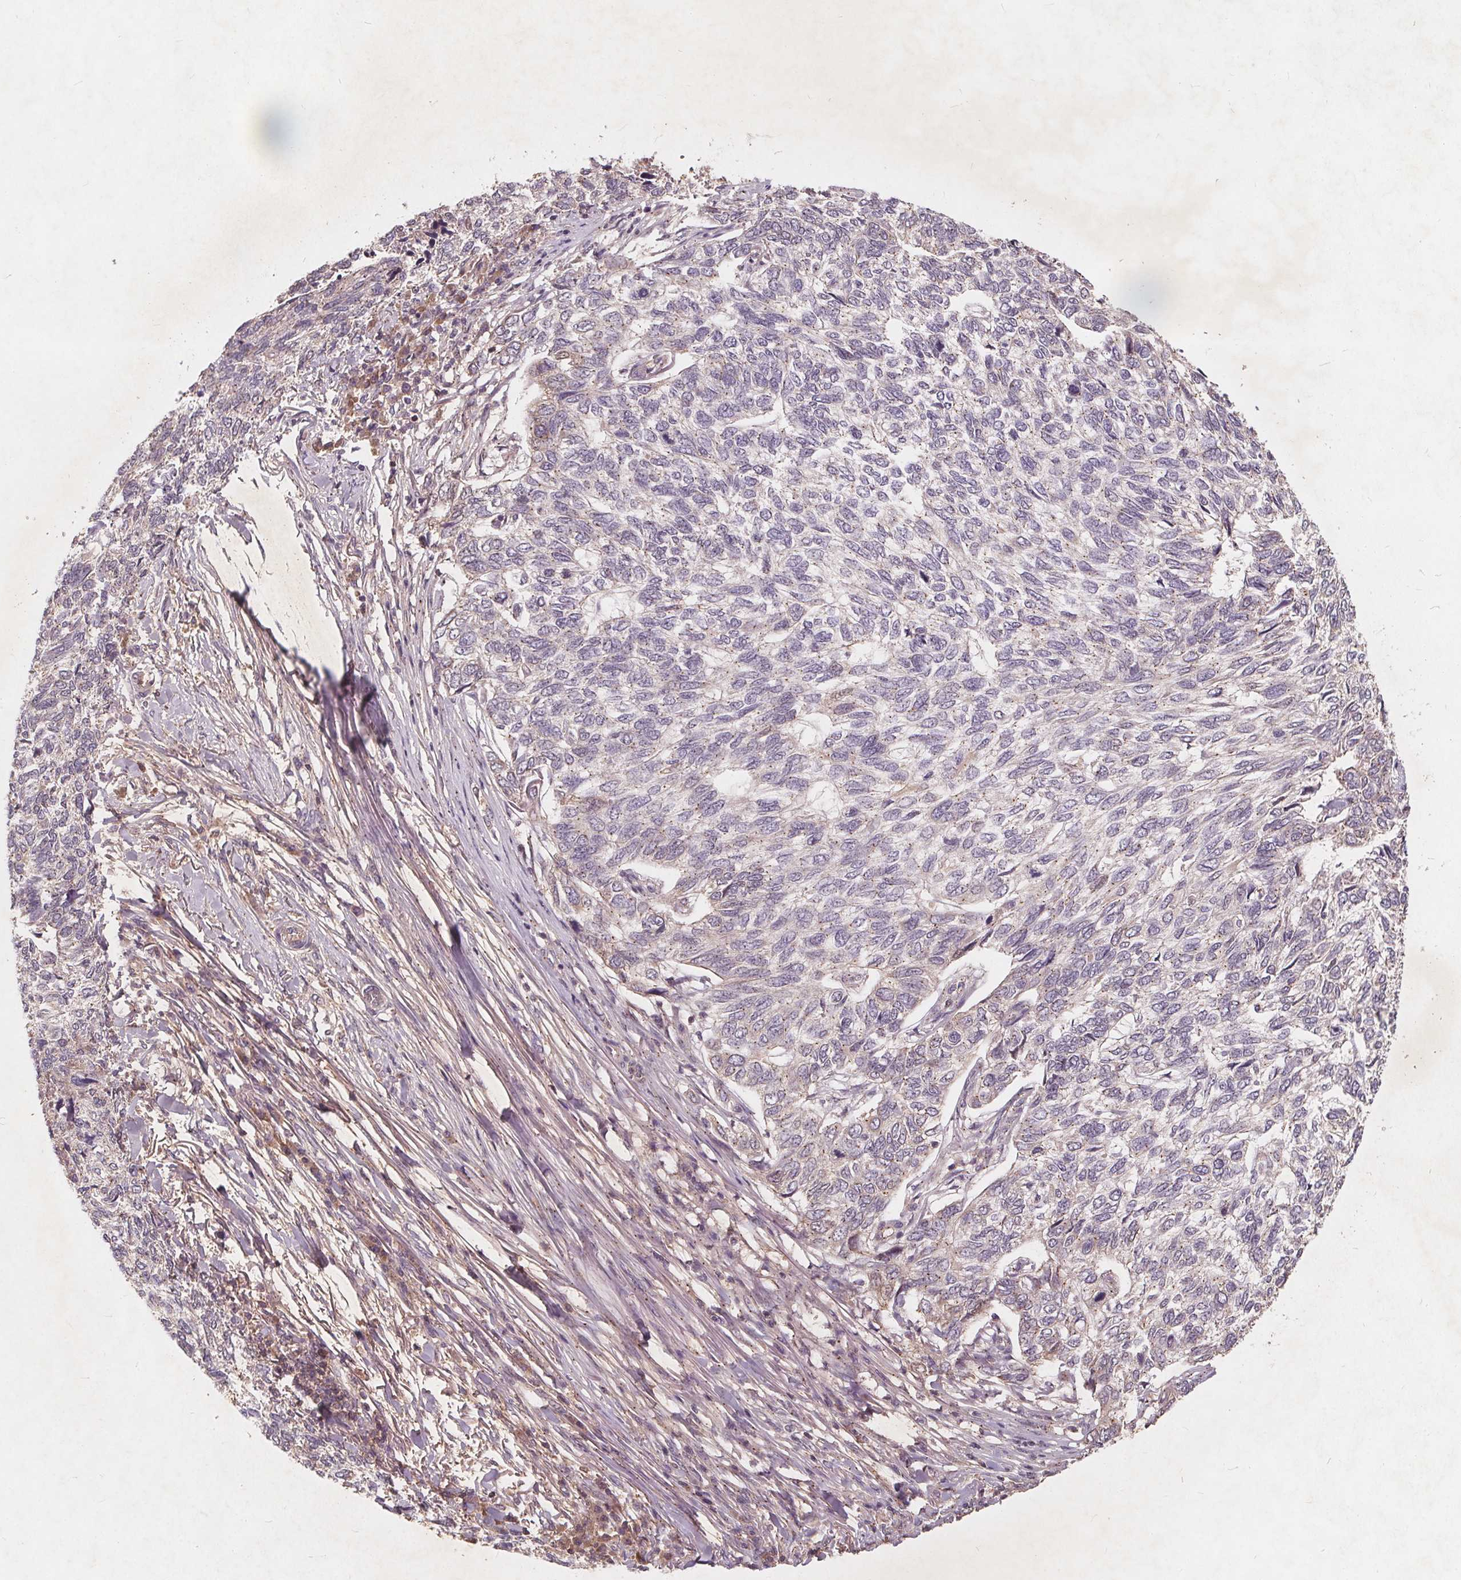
{"staining": {"intensity": "negative", "quantity": "none", "location": "none"}, "tissue": "skin cancer", "cell_type": "Tumor cells", "image_type": "cancer", "snomed": [{"axis": "morphology", "description": "Basal cell carcinoma"}, {"axis": "topography", "description": "Skin"}], "caption": "Immunohistochemistry (IHC) micrograph of neoplastic tissue: skin cancer stained with DAB (3,3'-diaminobenzidine) exhibits no significant protein staining in tumor cells.", "gene": "CSNK1G2", "patient": {"sex": "female", "age": 65}}